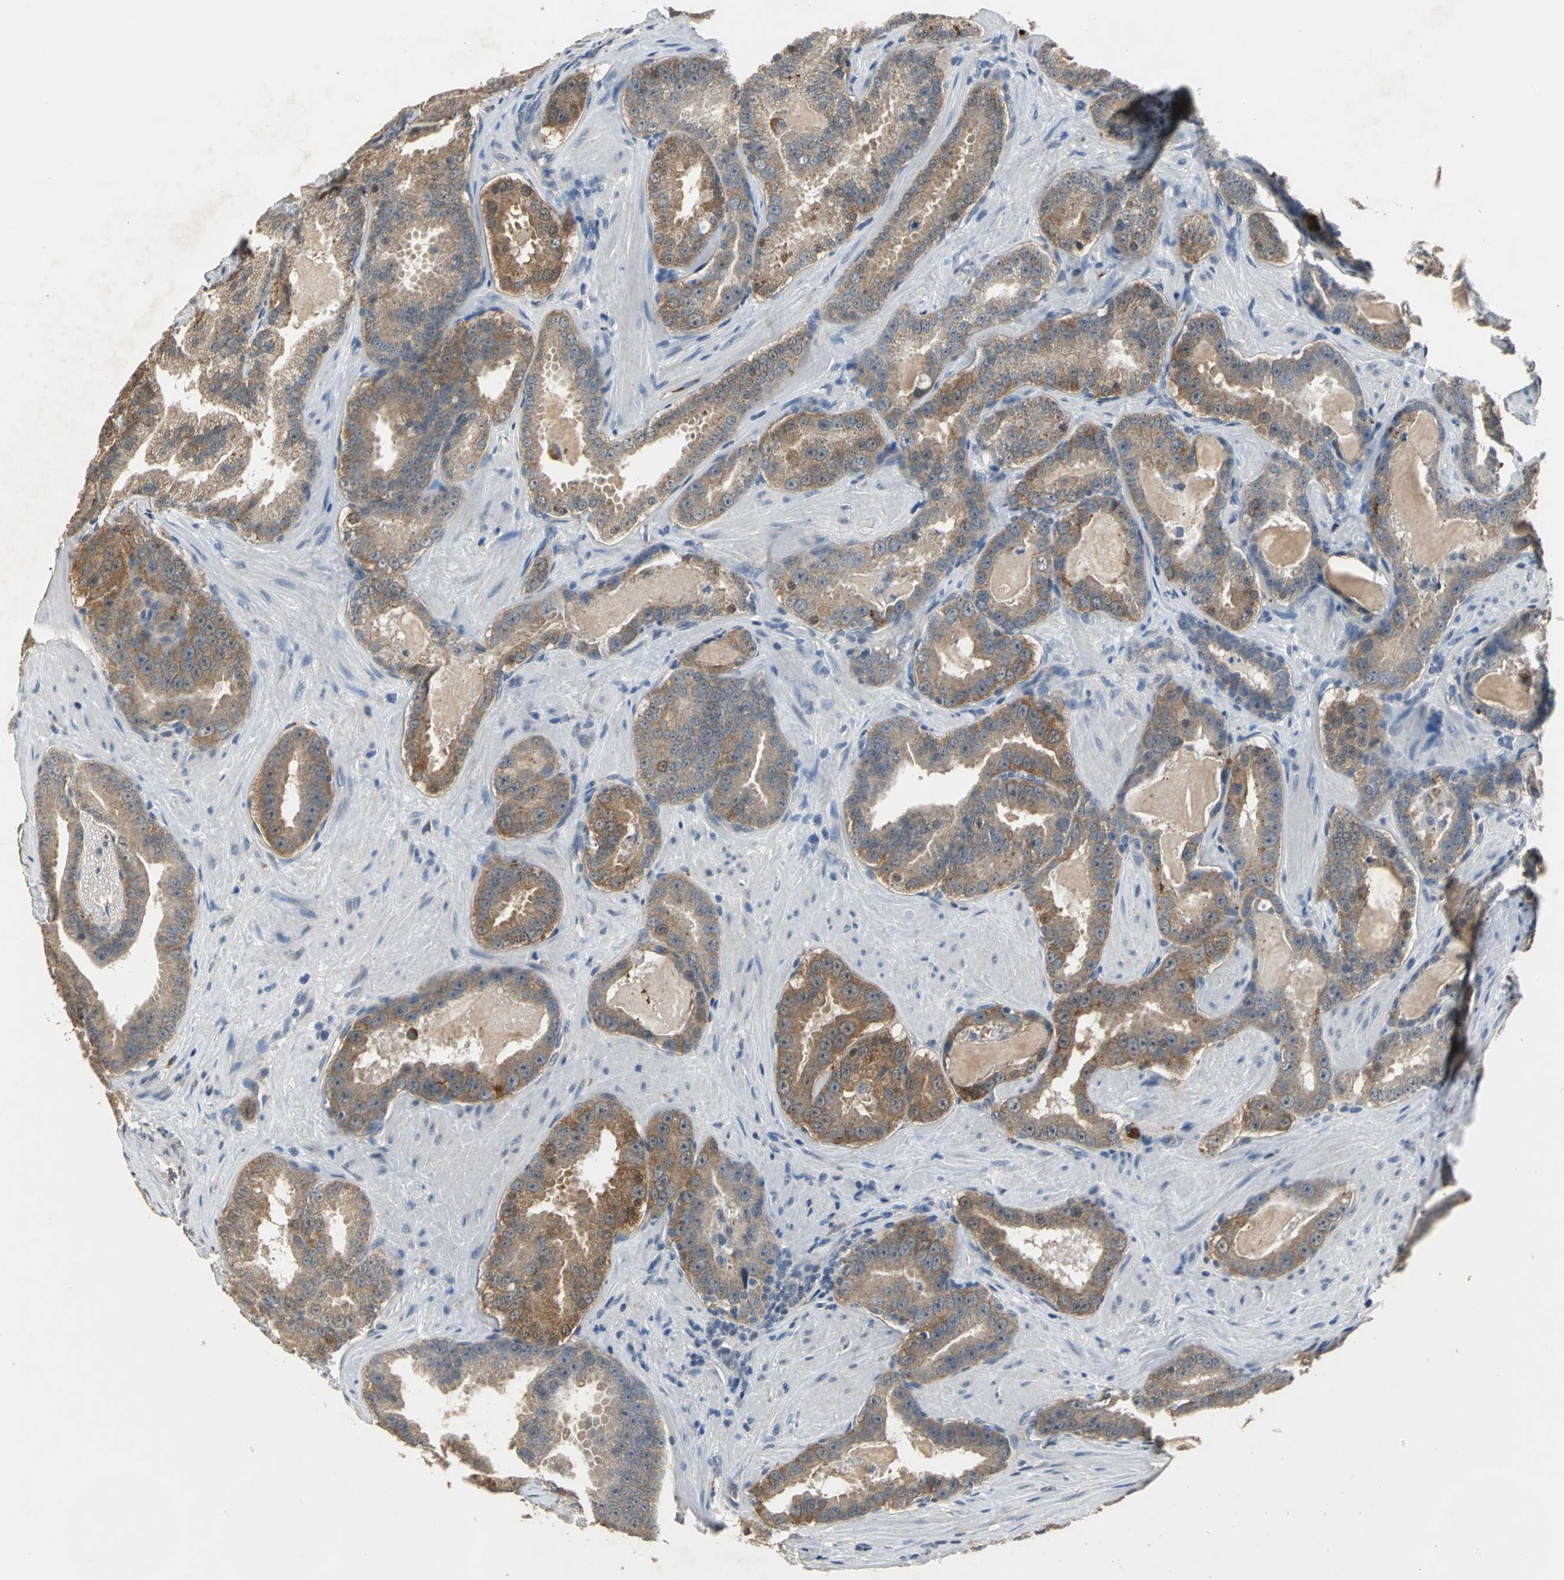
{"staining": {"intensity": "moderate", "quantity": ">75%", "location": "cytoplasmic/membranous"}, "tissue": "prostate cancer", "cell_type": "Tumor cells", "image_type": "cancer", "snomed": [{"axis": "morphology", "description": "Adenocarcinoma, Low grade"}, {"axis": "topography", "description": "Prostate"}], "caption": "Moderate cytoplasmic/membranous staining for a protein is identified in approximately >75% of tumor cells of prostate cancer using immunohistochemistry.", "gene": "OCLN", "patient": {"sex": "male", "age": 59}}